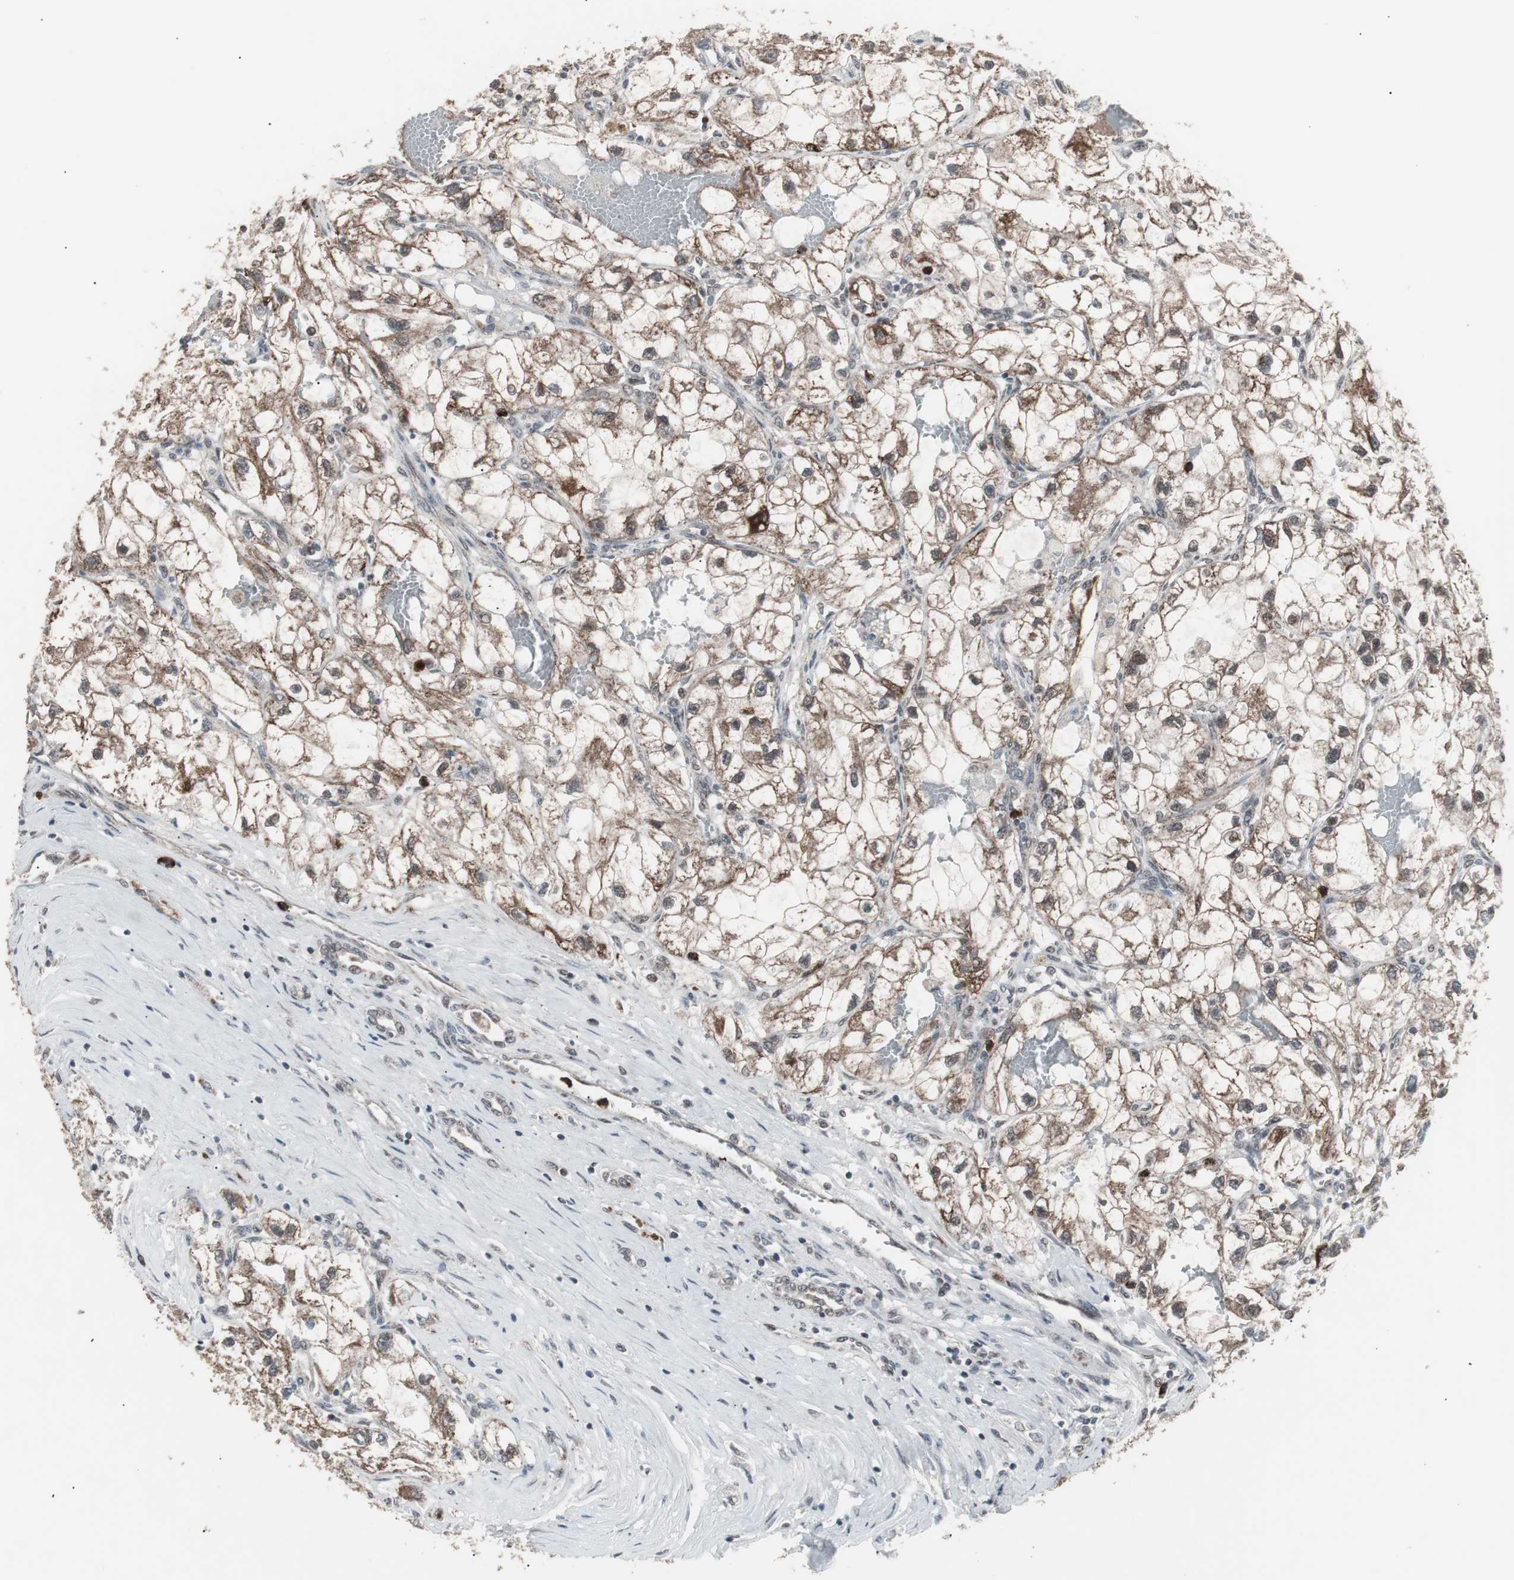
{"staining": {"intensity": "moderate", "quantity": ">75%", "location": "cytoplasmic/membranous"}, "tissue": "renal cancer", "cell_type": "Tumor cells", "image_type": "cancer", "snomed": [{"axis": "morphology", "description": "Adenocarcinoma, NOS"}, {"axis": "topography", "description": "Kidney"}], "caption": "Approximately >75% of tumor cells in renal cancer show moderate cytoplasmic/membranous protein expression as visualized by brown immunohistochemical staining.", "gene": "RXRA", "patient": {"sex": "female", "age": 70}}